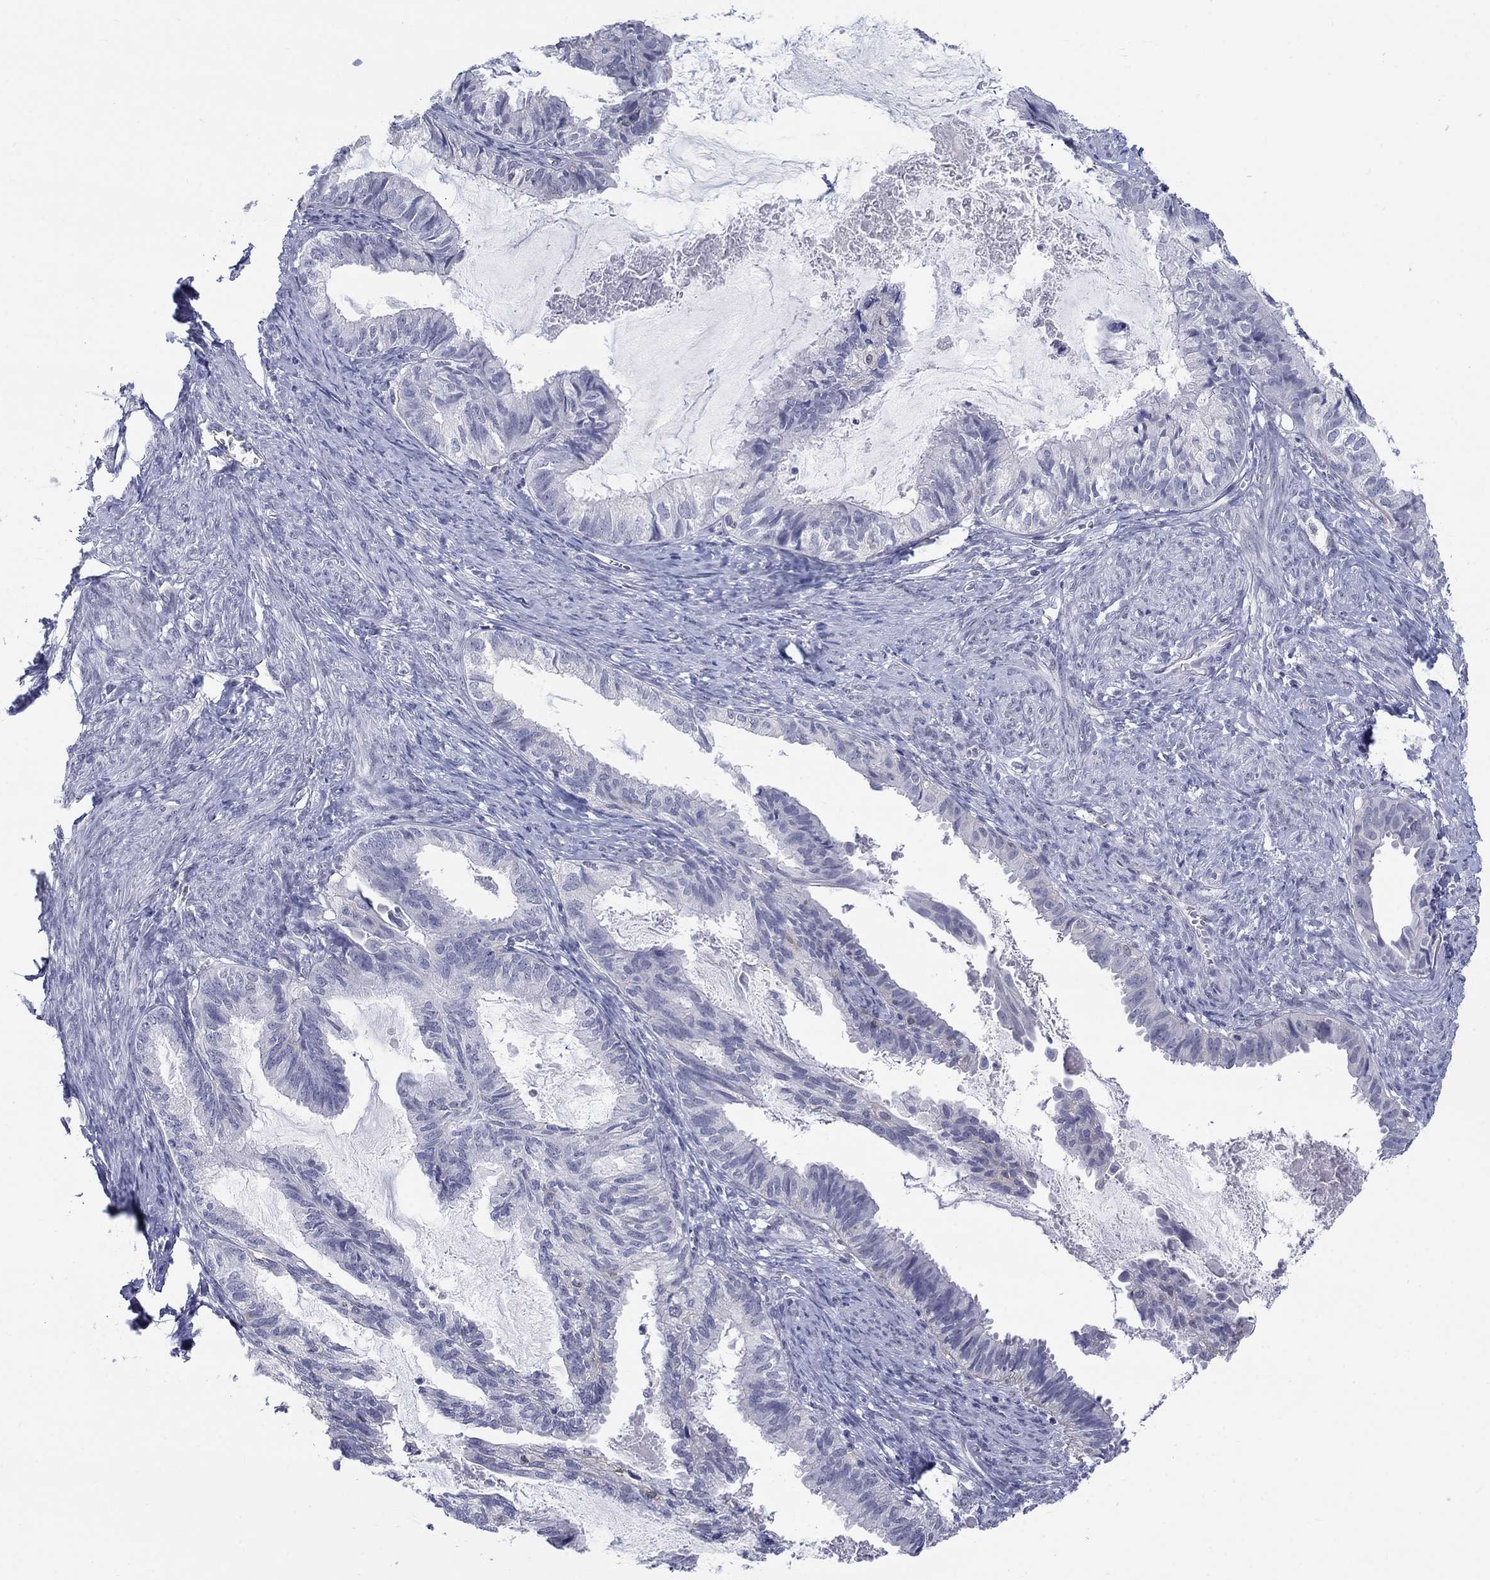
{"staining": {"intensity": "negative", "quantity": "none", "location": "none"}, "tissue": "endometrial cancer", "cell_type": "Tumor cells", "image_type": "cancer", "snomed": [{"axis": "morphology", "description": "Adenocarcinoma, NOS"}, {"axis": "topography", "description": "Endometrium"}], "caption": "Tumor cells show no significant protein expression in endometrial cancer (adenocarcinoma).", "gene": "EGFLAM", "patient": {"sex": "female", "age": 86}}